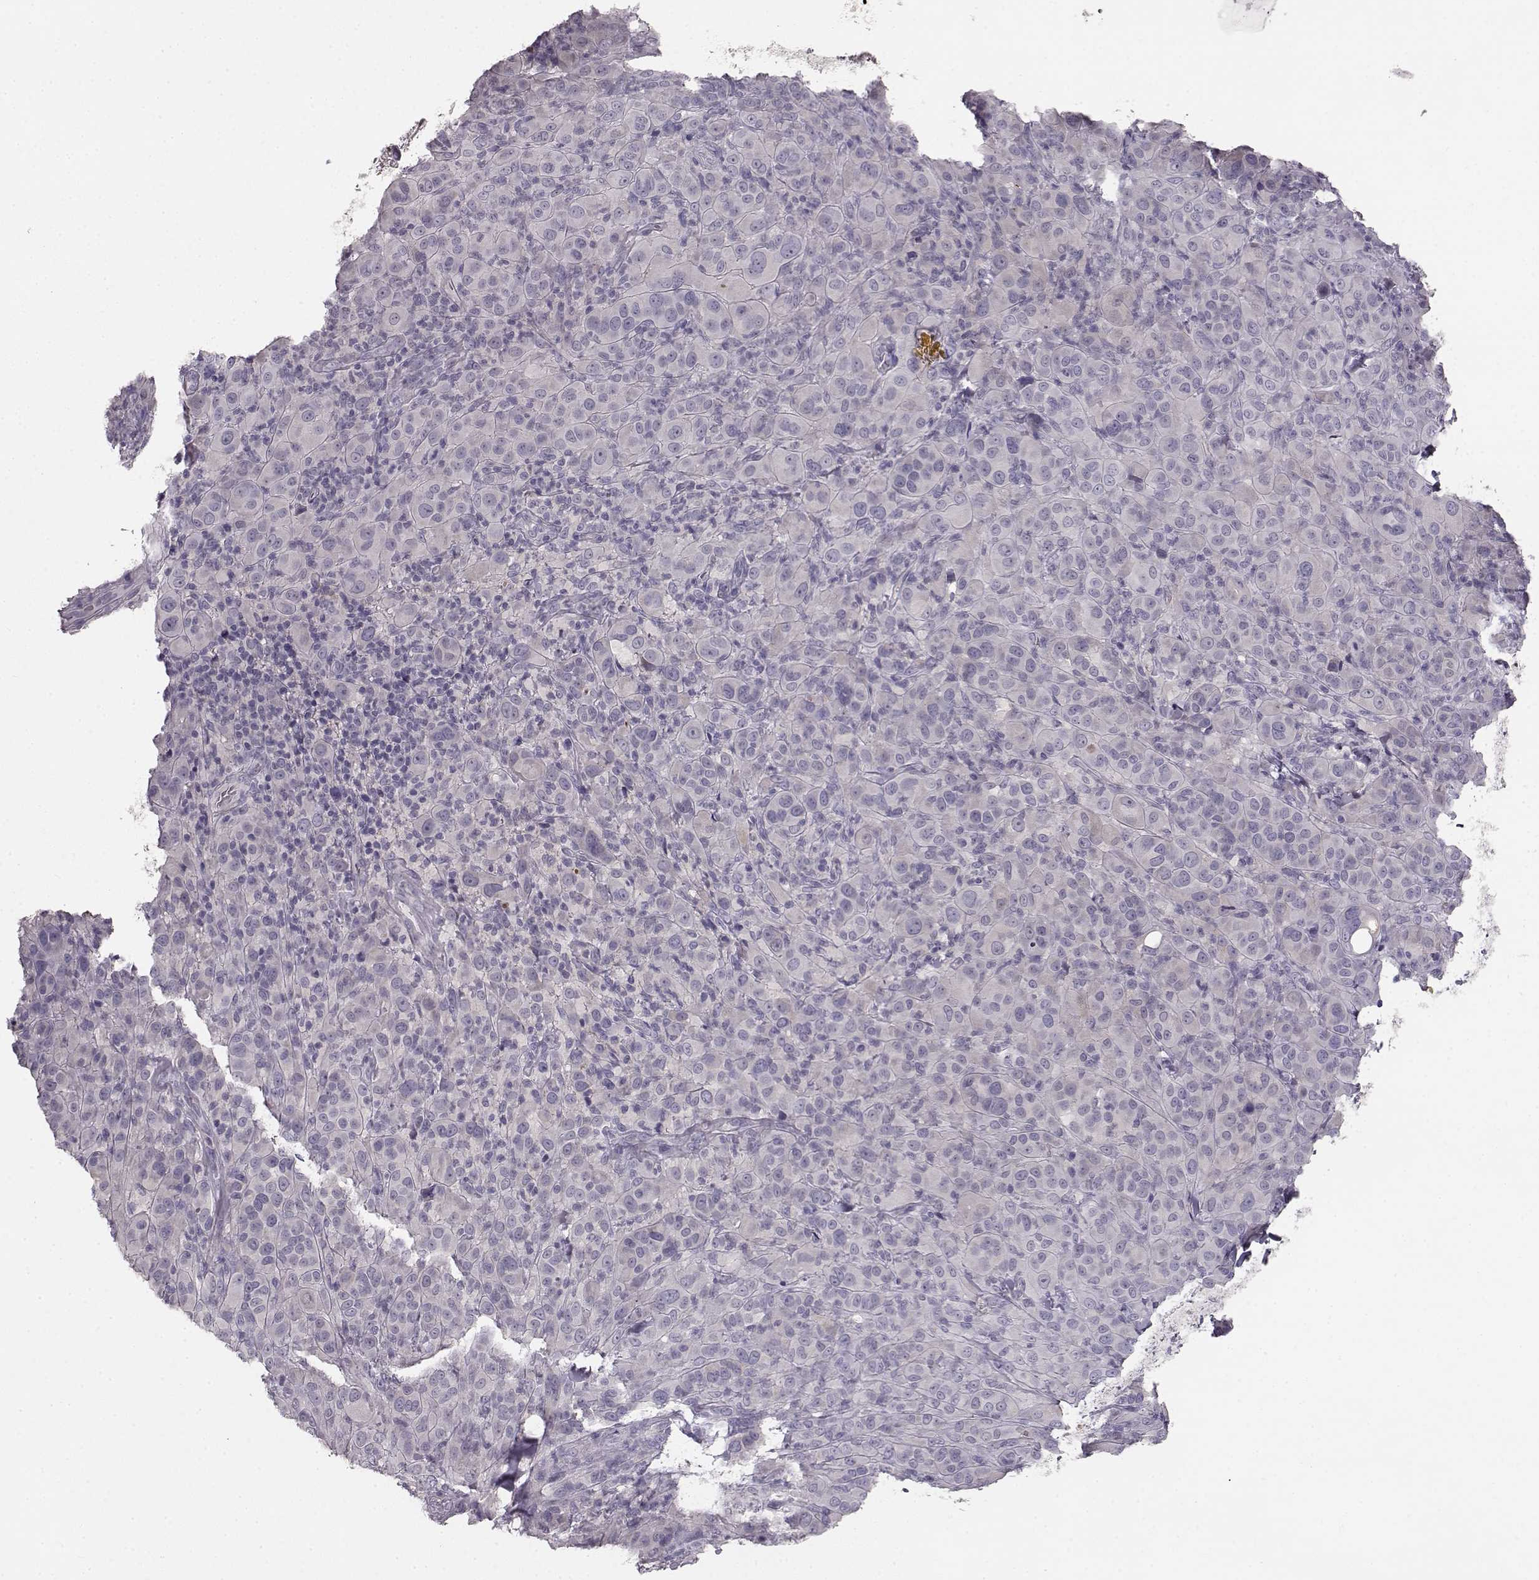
{"staining": {"intensity": "negative", "quantity": "none", "location": "none"}, "tissue": "melanoma", "cell_type": "Tumor cells", "image_type": "cancer", "snomed": [{"axis": "morphology", "description": "Malignant melanoma, NOS"}, {"axis": "topography", "description": "Skin"}], "caption": "There is no significant expression in tumor cells of melanoma.", "gene": "YJEFN3", "patient": {"sex": "female", "age": 87}}